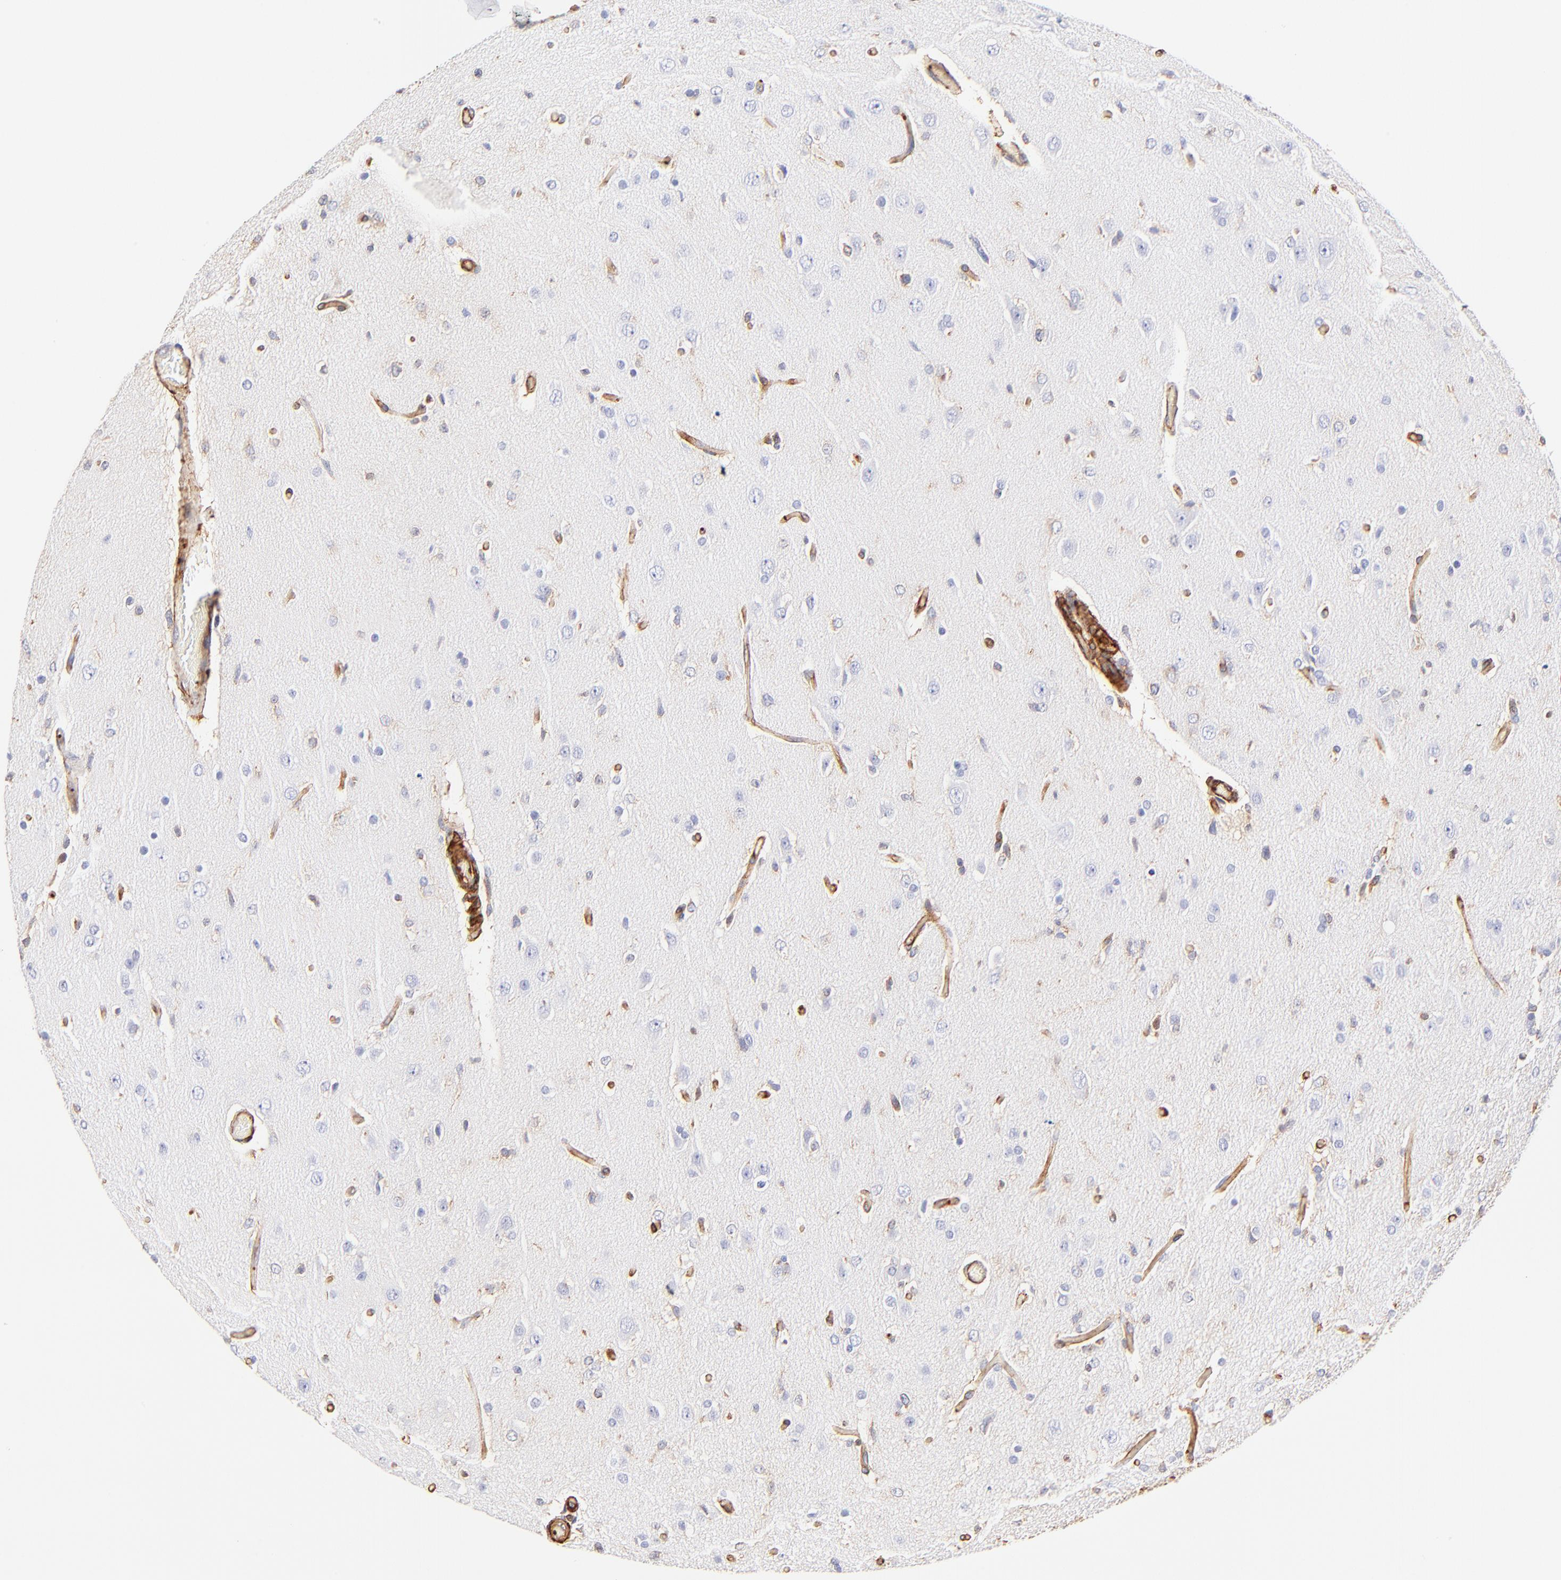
{"staining": {"intensity": "negative", "quantity": "none", "location": "none"}, "tissue": "glioma", "cell_type": "Tumor cells", "image_type": "cancer", "snomed": [{"axis": "morphology", "description": "Glioma, malignant, High grade"}, {"axis": "topography", "description": "Brain"}], "caption": "Immunohistochemistry (IHC) of glioma reveals no expression in tumor cells.", "gene": "FLNA", "patient": {"sex": "male", "age": 33}}